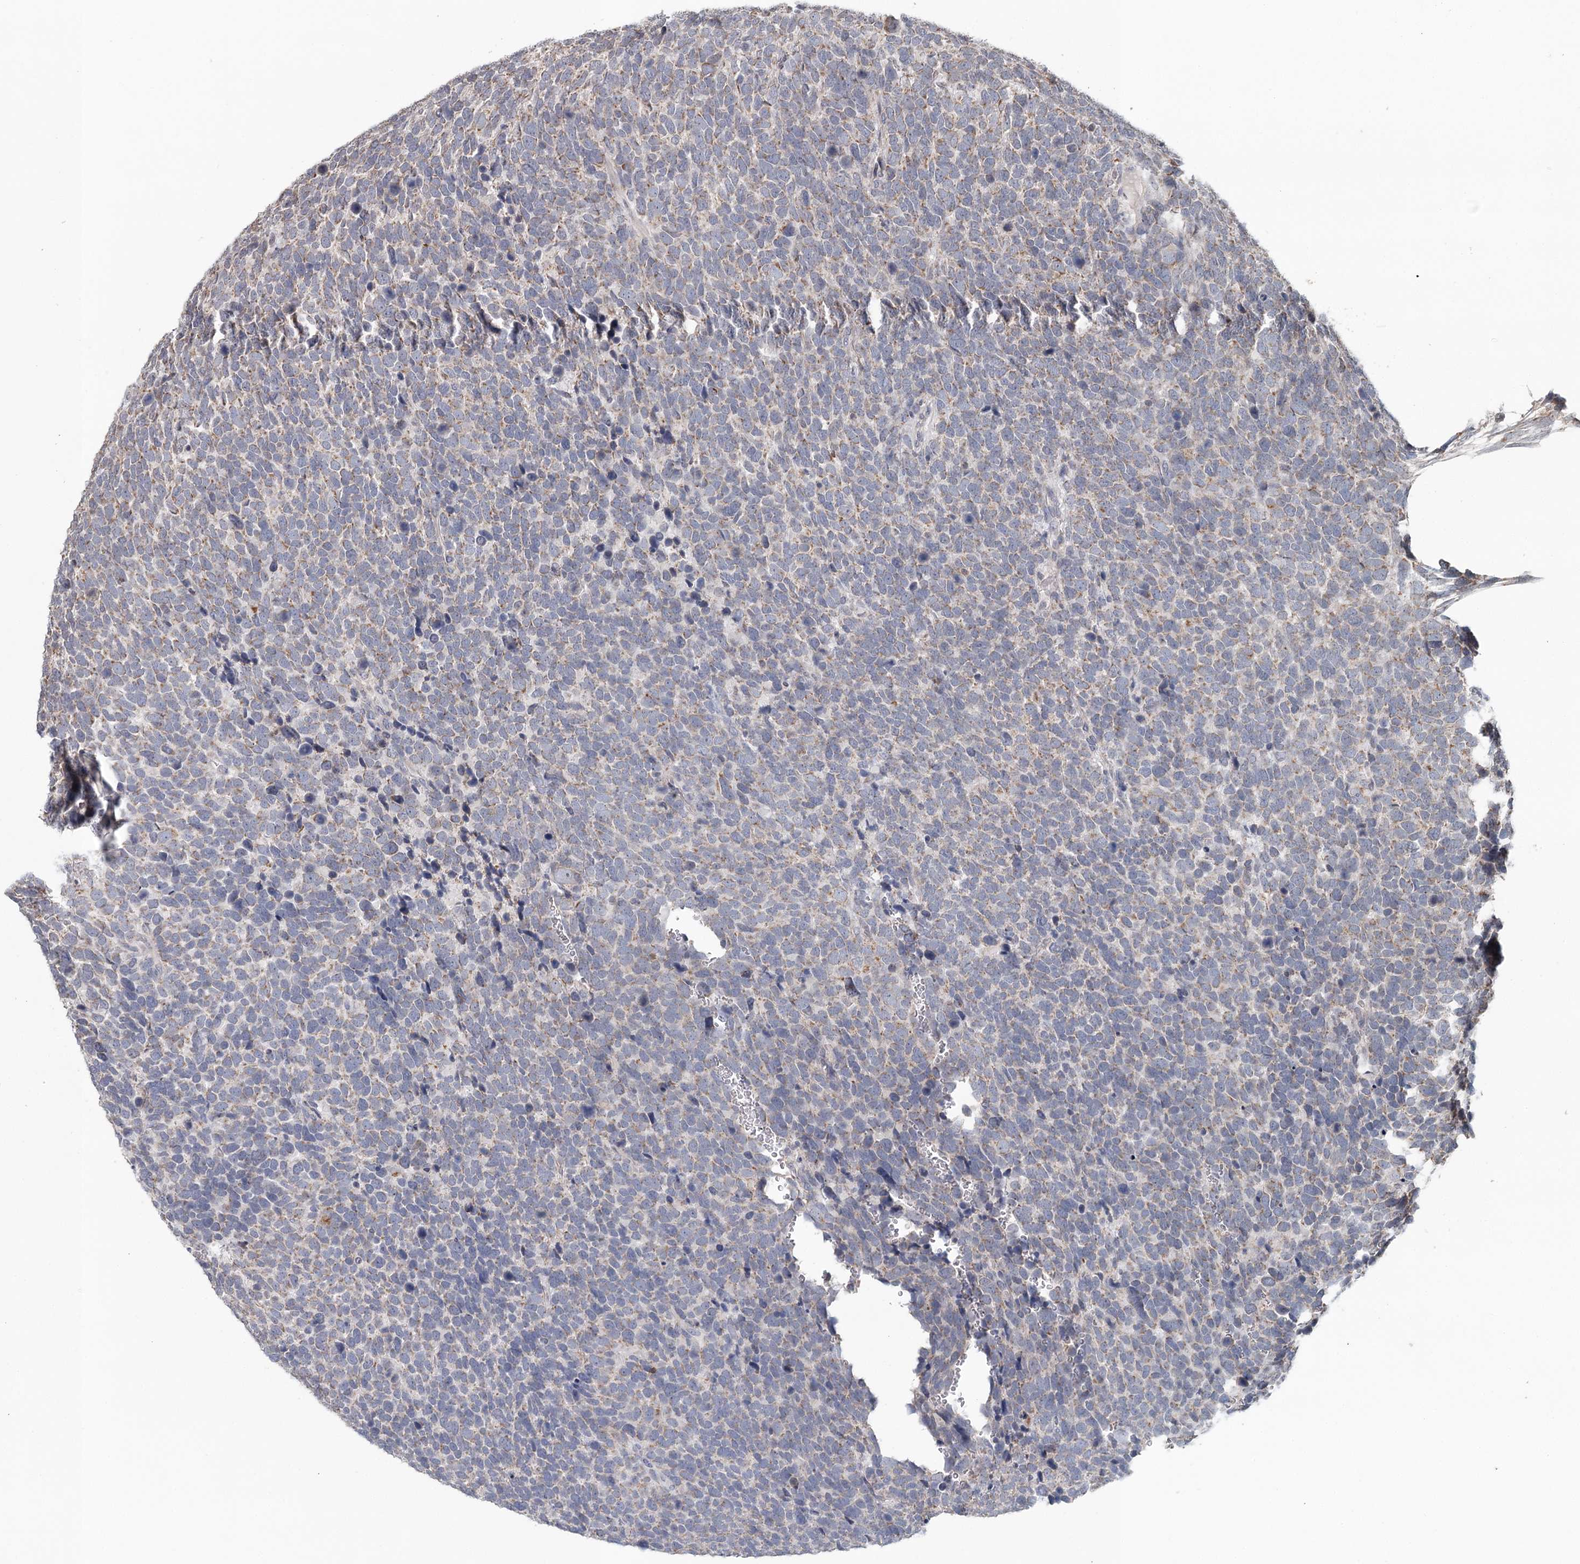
{"staining": {"intensity": "weak", "quantity": "<25%", "location": "cytoplasmic/membranous"}, "tissue": "urothelial cancer", "cell_type": "Tumor cells", "image_type": "cancer", "snomed": [{"axis": "morphology", "description": "Urothelial carcinoma, High grade"}, {"axis": "topography", "description": "Urinary bladder"}], "caption": "This is an IHC photomicrograph of human urothelial carcinoma (high-grade). There is no positivity in tumor cells.", "gene": "ICOS", "patient": {"sex": "female", "age": 82}}